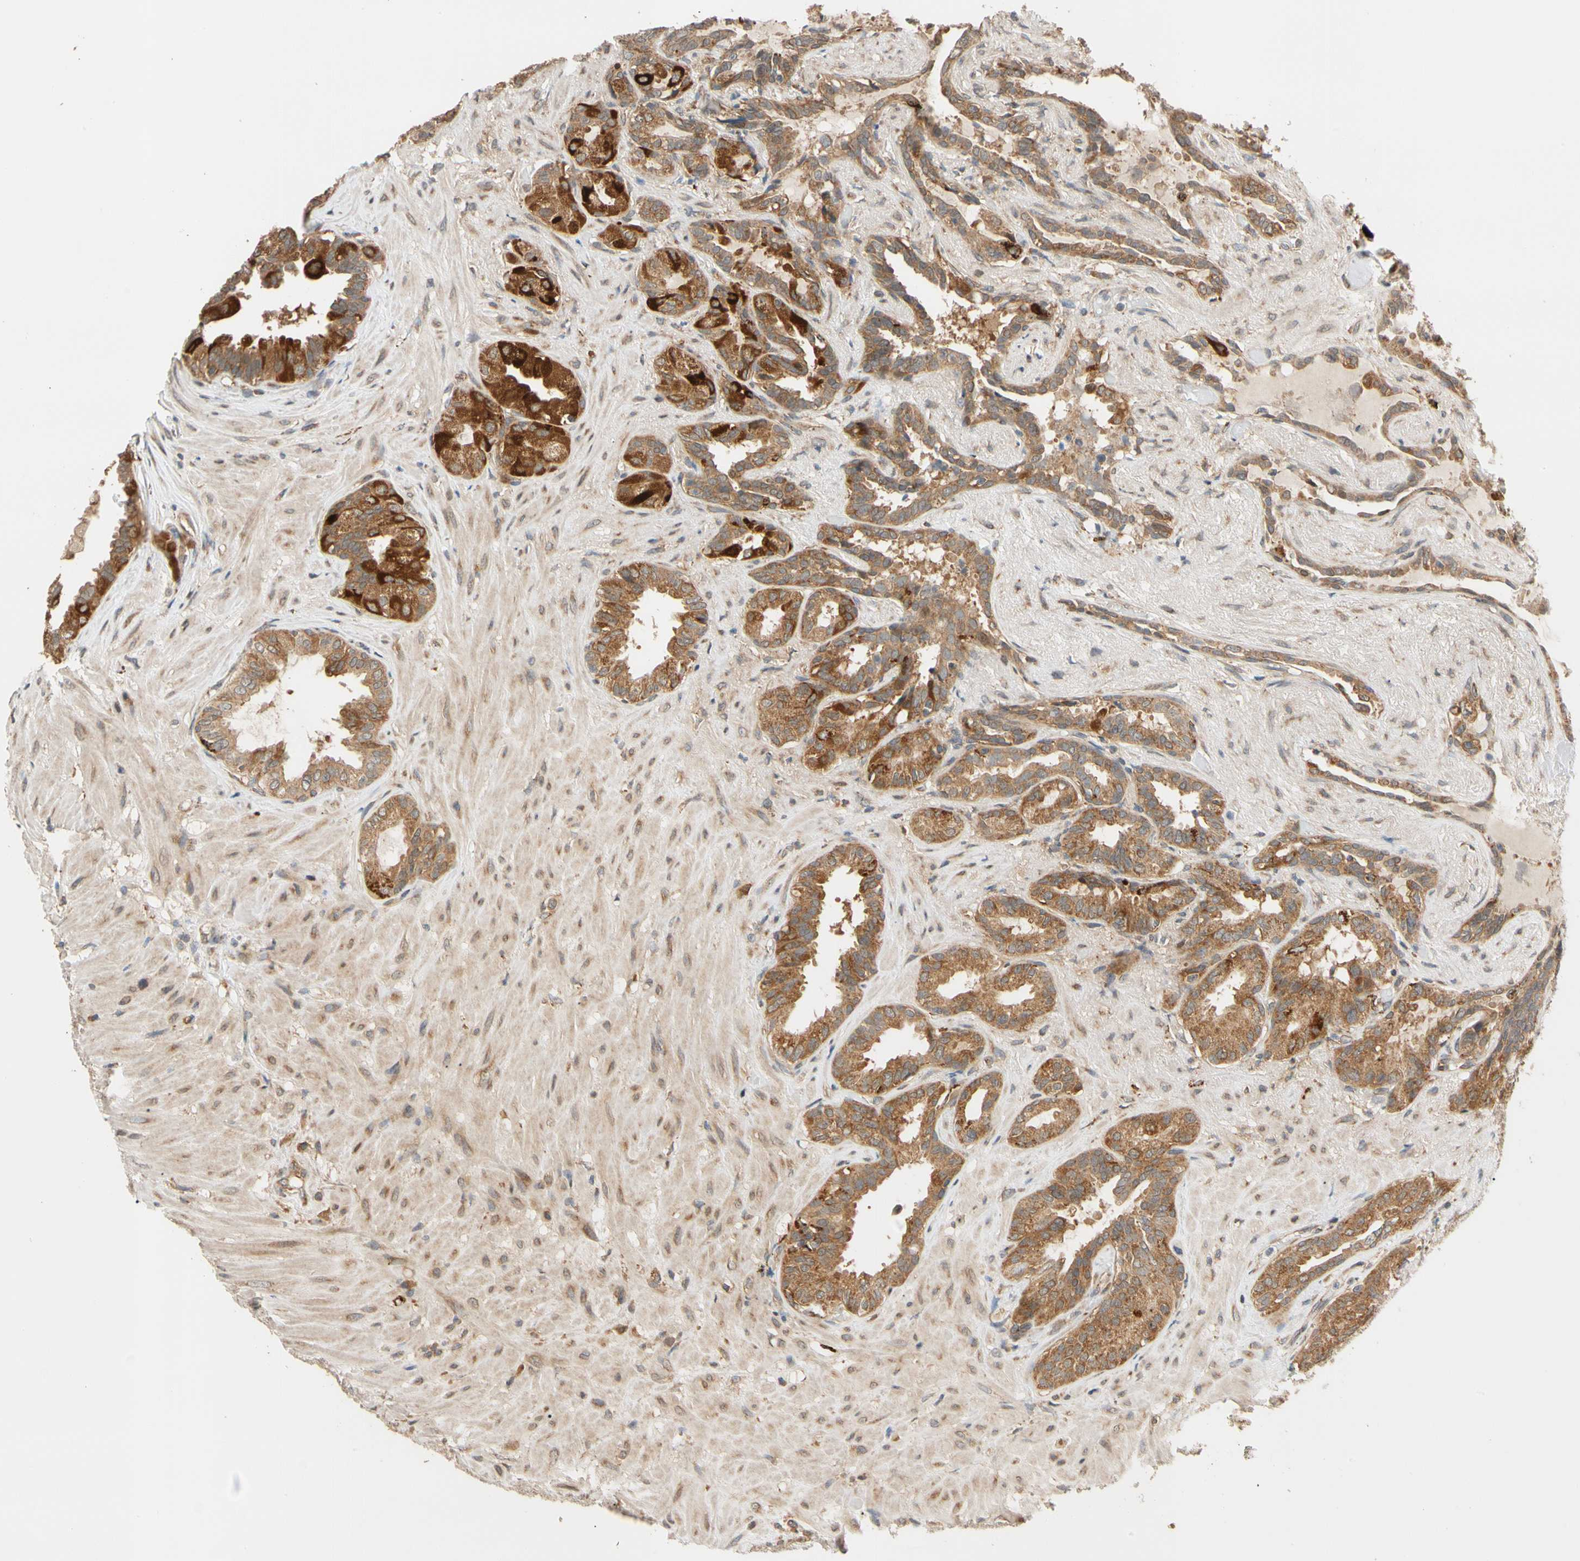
{"staining": {"intensity": "strong", "quantity": ">75%", "location": "cytoplasmic/membranous"}, "tissue": "seminal vesicle", "cell_type": "Glandular cells", "image_type": "normal", "snomed": [{"axis": "morphology", "description": "Normal tissue, NOS"}, {"axis": "topography", "description": "Seminal veicle"}], "caption": "Approximately >75% of glandular cells in normal human seminal vesicle exhibit strong cytoplasmic/membranous protein expression as visualized by brown immunohistochemical staining.", "gene": "ANKHD1", "patient": {"sex": "male", "age": 61}}